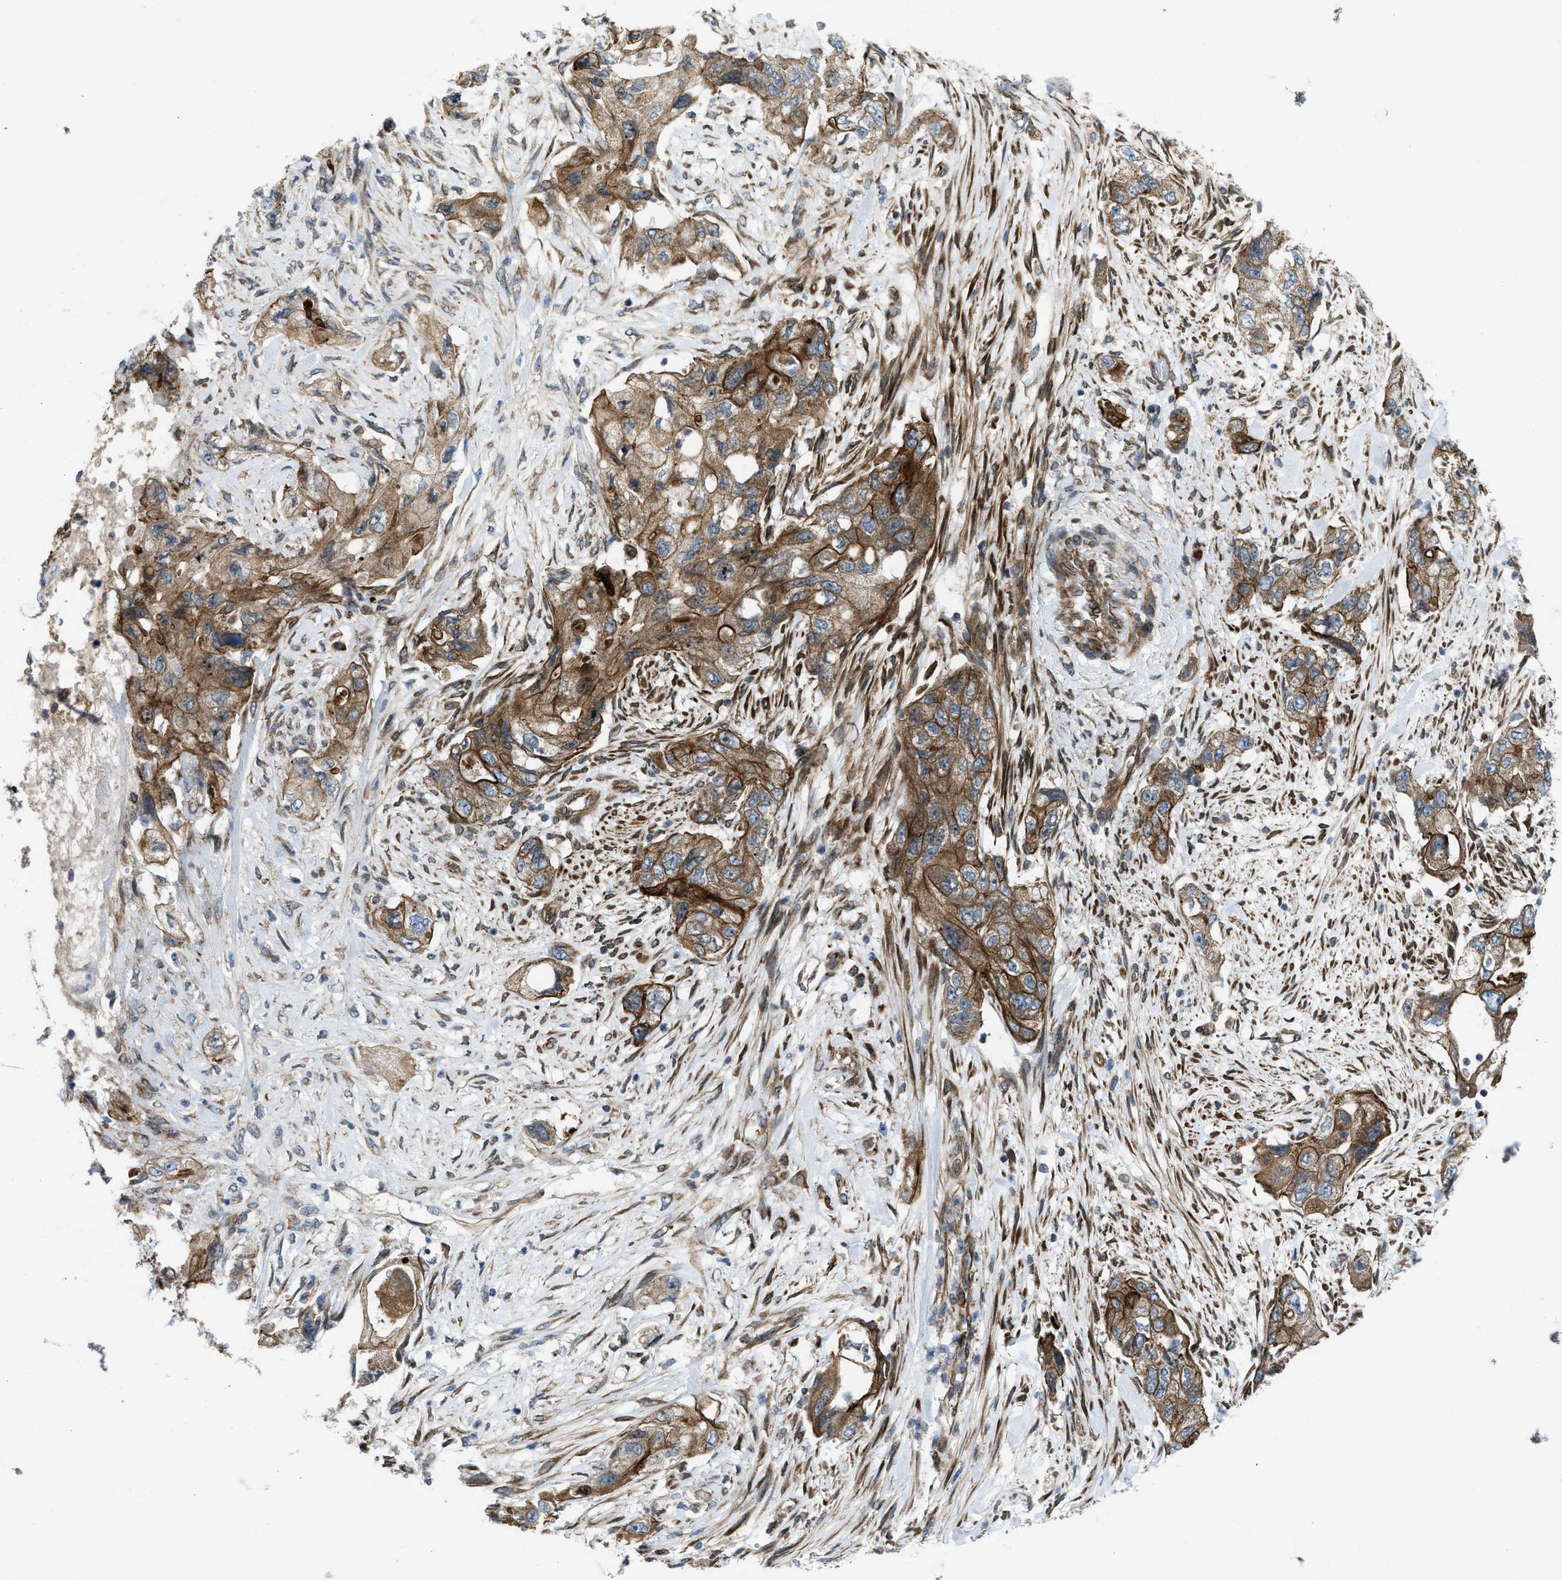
{"staining": {"intensity": "moderate", "quantity": ">75%", "location": "cytoplasmic/membranous"}, "tissue": "pancreatic cancer", "cell_type": "Tumor cells", "image_type": "cancer", "snomed": [{"axis": "morphology", "description": "Adenocarcinoma, NOS"}, {"axis": "topography", "description": "Pancreas"}], "caption": "Immunohistochemical staining of human adenocarcinoma (pancreatic) displays moderate cytoplasmic/membranous protein staining in approximately >75% of tumor cells.", "gene": "URGCP", "patient": {"sex": "female", "age": 73}}